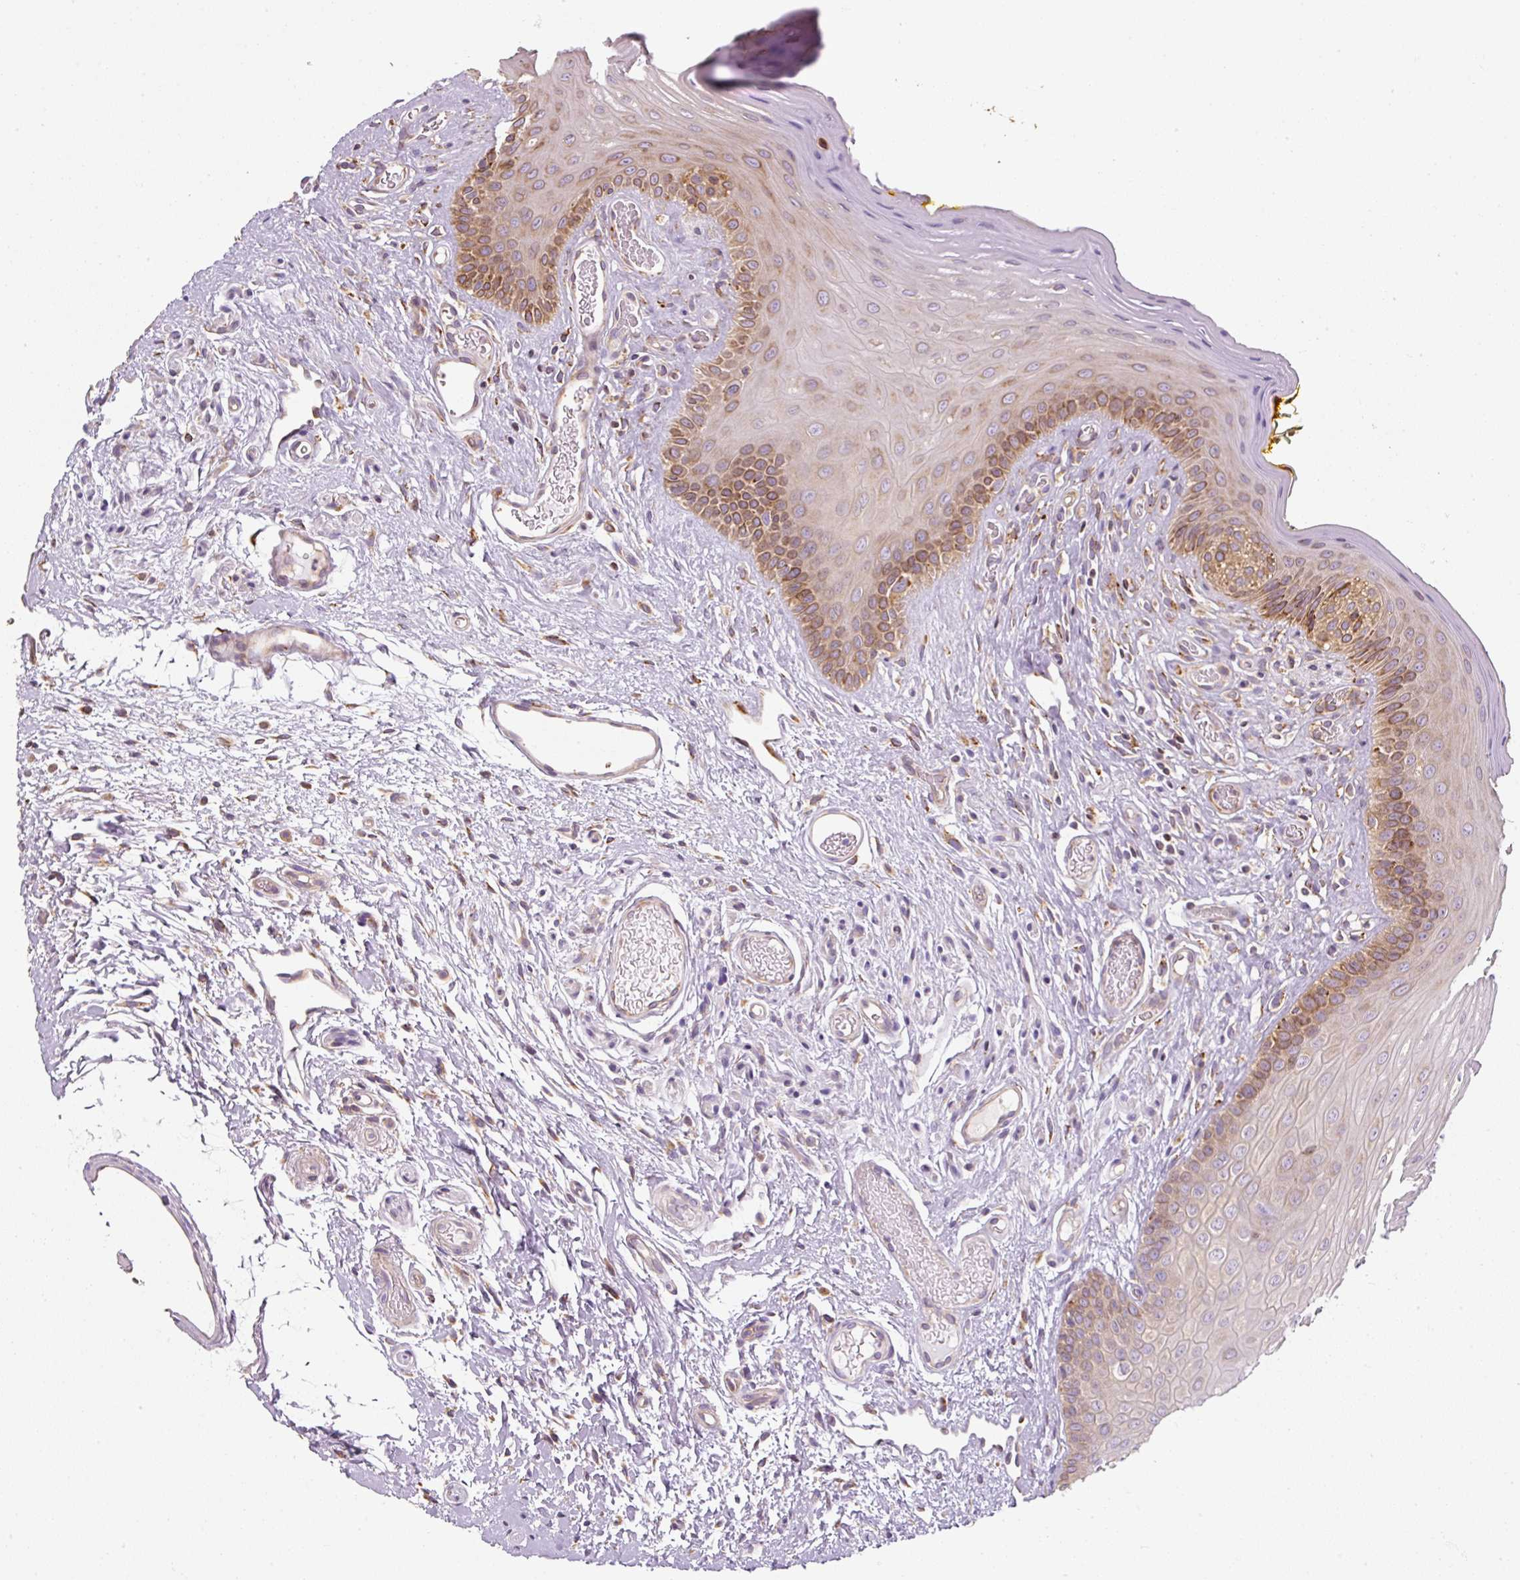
{"staining": {"intensity": "moderate", "quantity": ">75%", "location": "cytoplasmic/membranous"}, "tissue": "oral mucosa", "cell_type": "Squamous epithelial cells", "image_type": "normal", "snomed": [{"axis": "morphology", "description": "Normal tissue, NOS"}, {"axis": "topography", "description": "Oral tissue"}, {"axis": "topography", "description": "Tounge, NOS"}], "caption": "Immunohistochemical staining of benign human oral mucosa displays >75% levels of moderate cytoplasmic/membranous protein expression in approximately >75% of squamous epithelial cells. The protein of interest is stained brown, and the nuclei are stained in blue (DAB IHC with brightfield microscopy, high magnification).", "gene": "PRKCSH", "patient": {"sex": "female", "age": 60}}